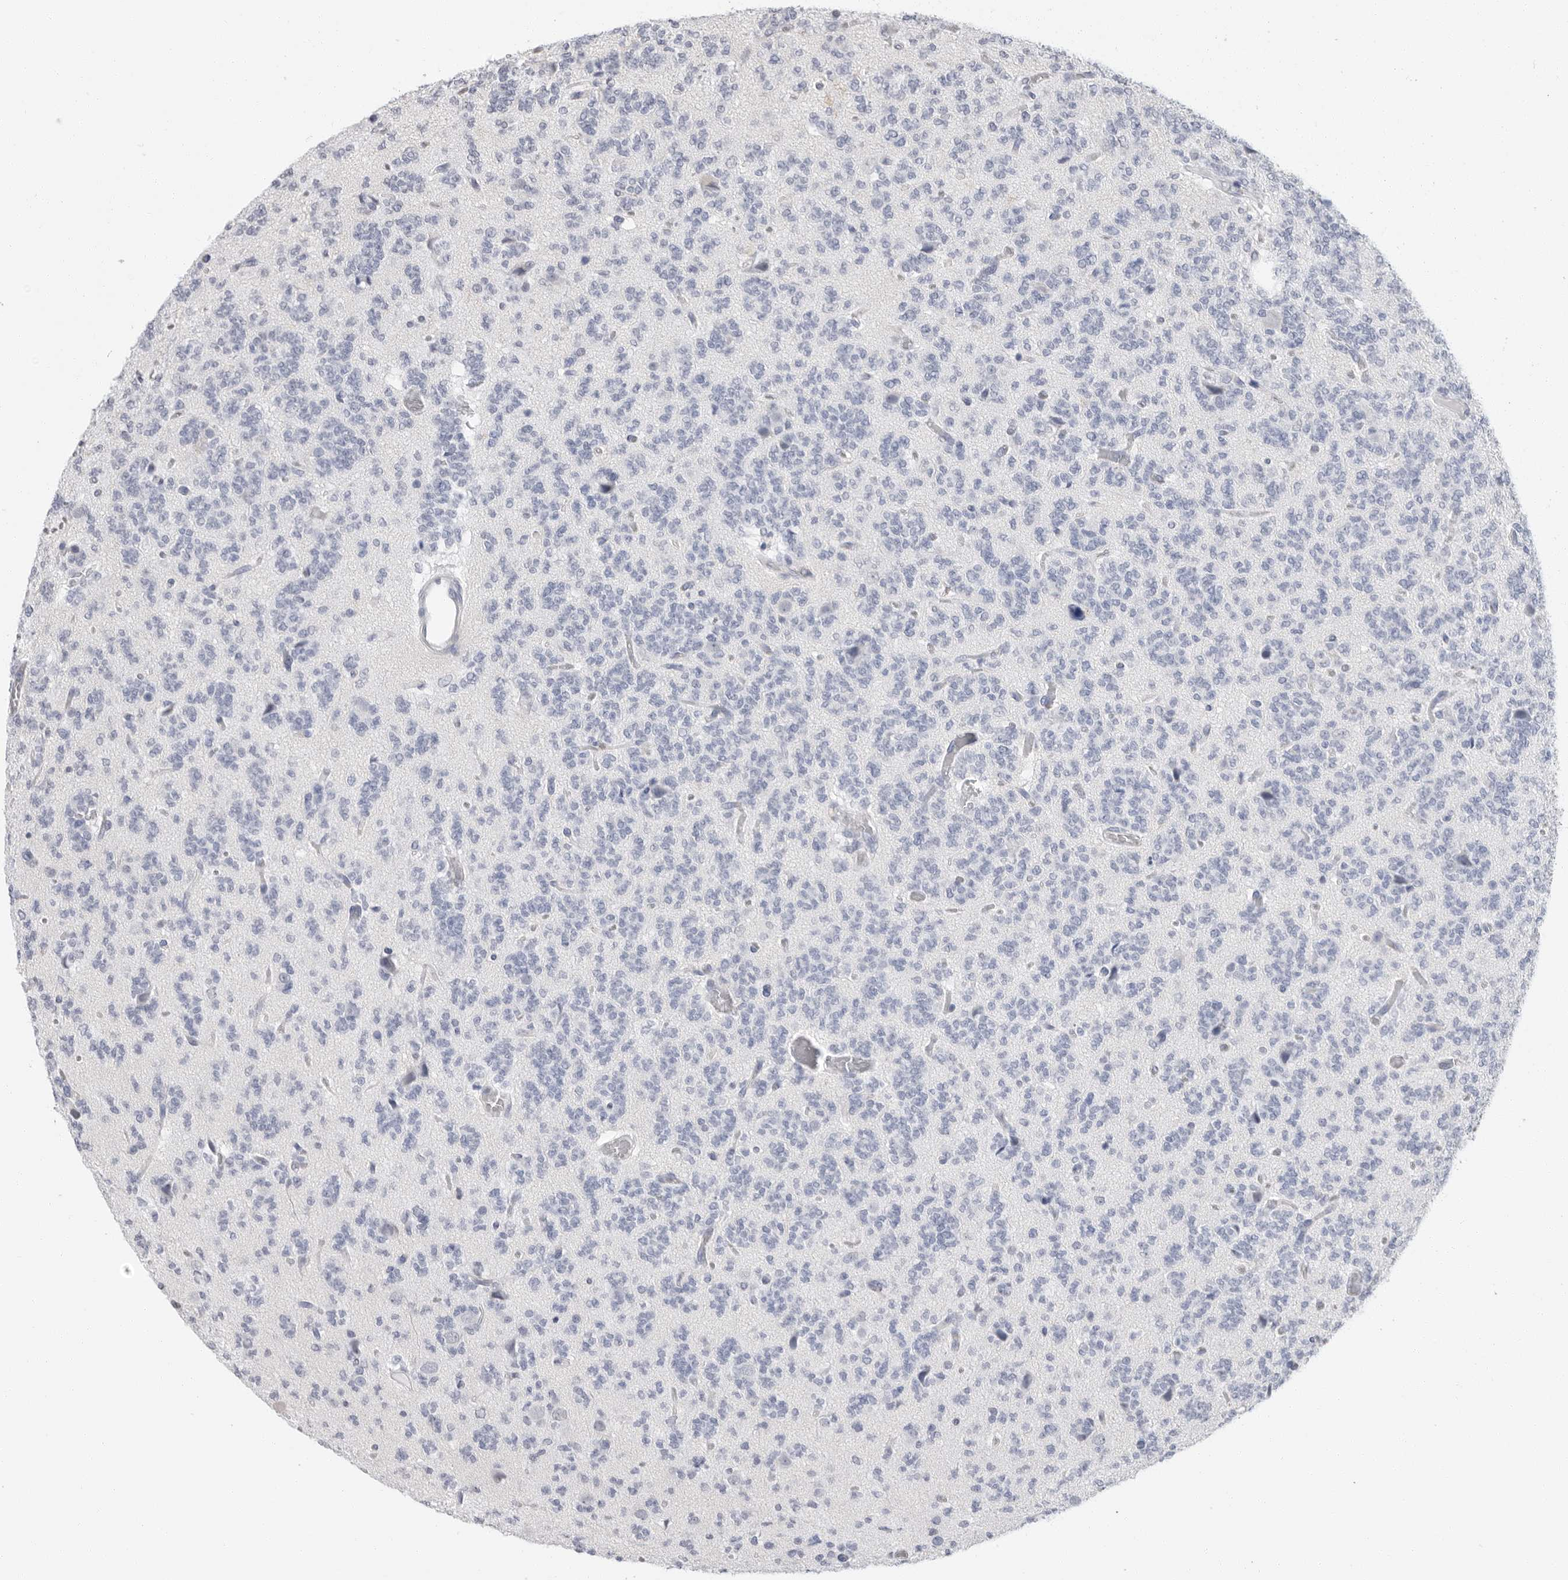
{"staining": {"intensity": "negative", "quantity": "none", "location": "none"}, "tissue": "glioma", "cell_type": "Tumor cells", "image_type": "cancer", "snomed": [{"axis": "morphology", "description": "Glioma, malignant, Low grade"}, {"axis": "topography", "description": "Brain"}], "caption": "Immunohistochemical staining of human glioma exhibits no significant positivity in tumor cells. Brightfield microscopy of immunohistochemistry (IHC) stained with DAB (brown) and hematoxylin (blue), captured at high magnification.", "gene": "ARHGEF10", "patient": {"sex": "male", "age": 38}}